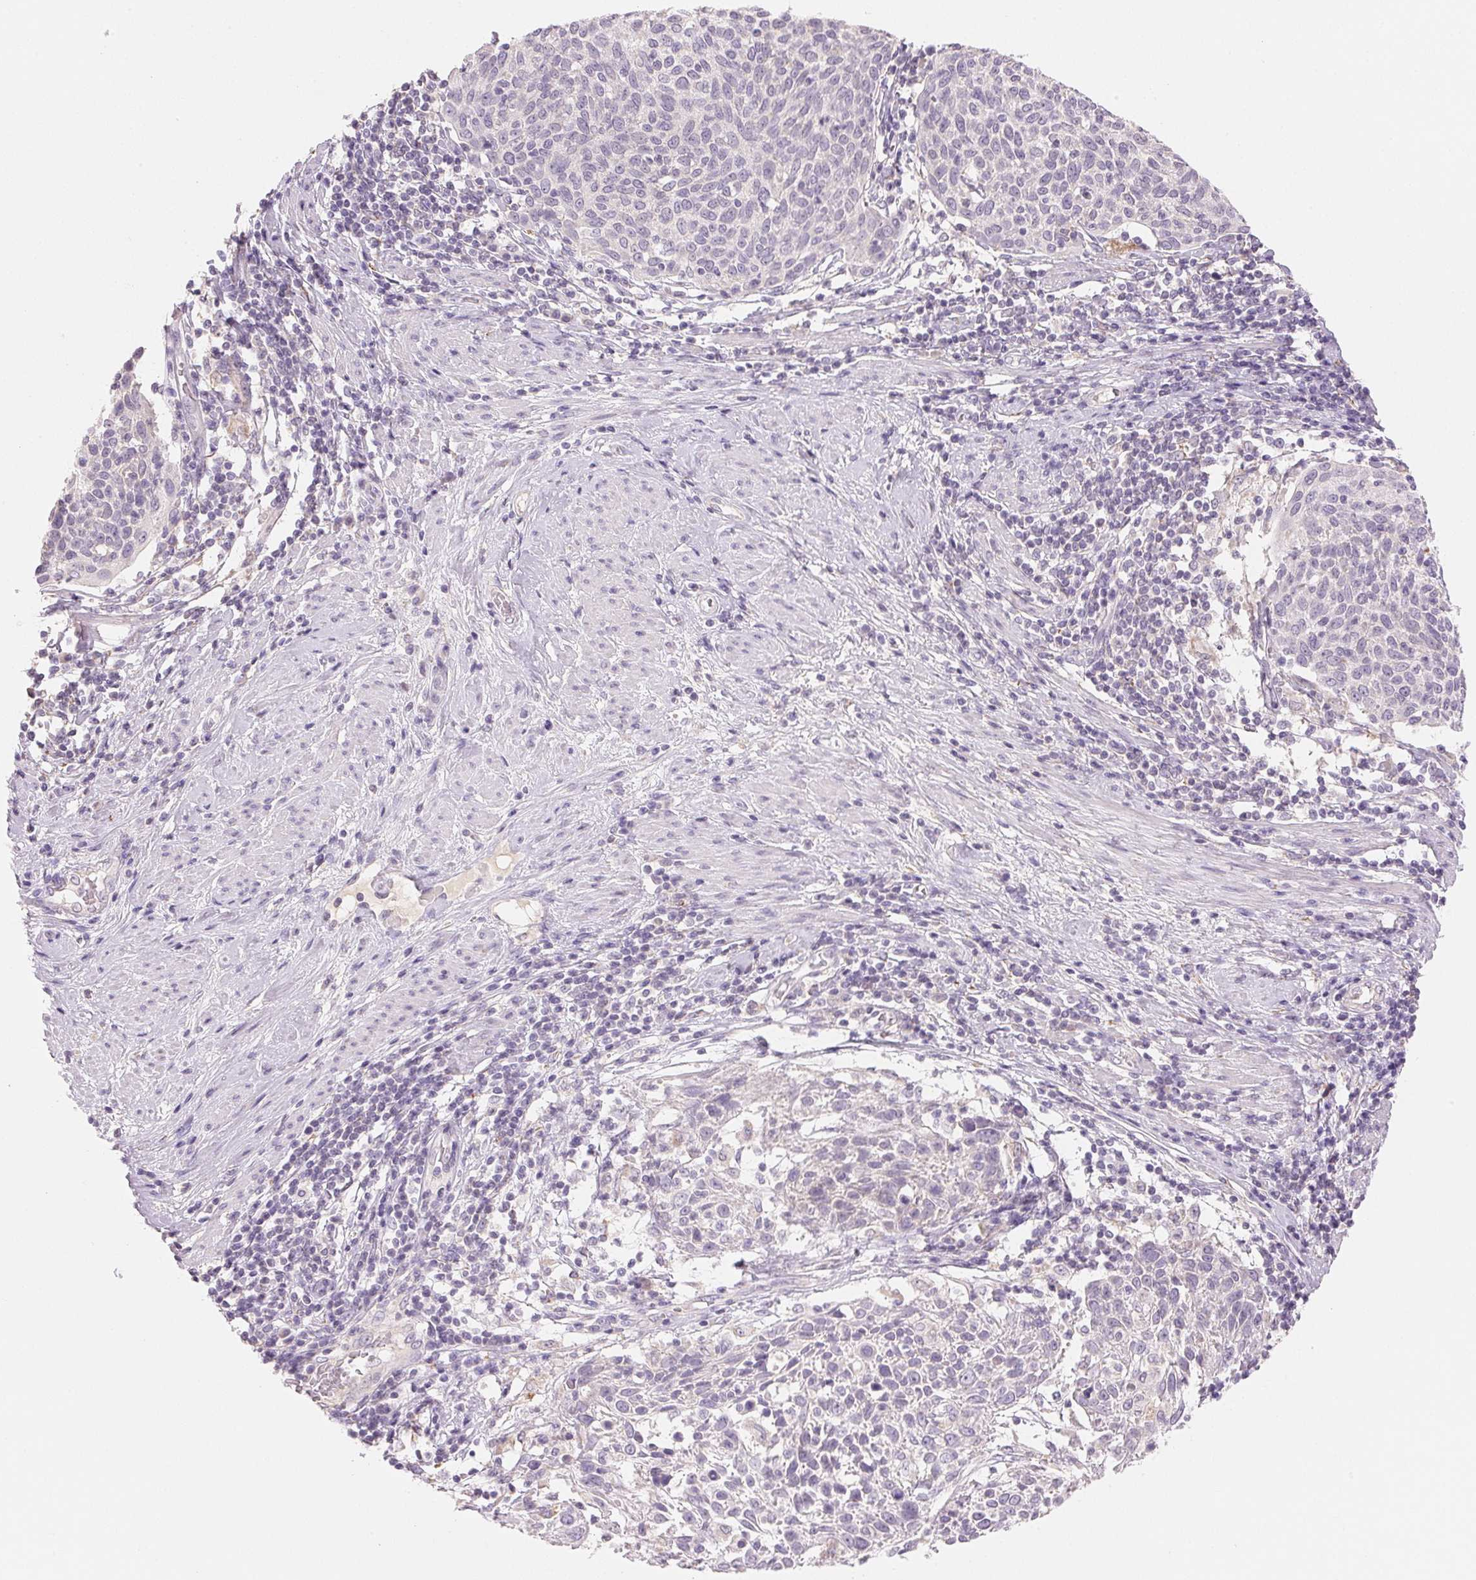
{"staining": {"intensity": "negative", "quantity": "none", "location": "none"}, "tissue": "cervical cancer", "cell_type": "Tumor cells", "image_type": "cancer", "snomed": [{"axis": "morphology", "description": "Squamous cell carcinoma, NOS"}, {"axis": "topography", "description": "Cervix"}], "caption": "Micrograph shows no significant protein expression in tumor cells of squamous cell carcinoma (cervical).", "gene": "CYP11B1", "patient": {"sex": "female", "age": 61}}